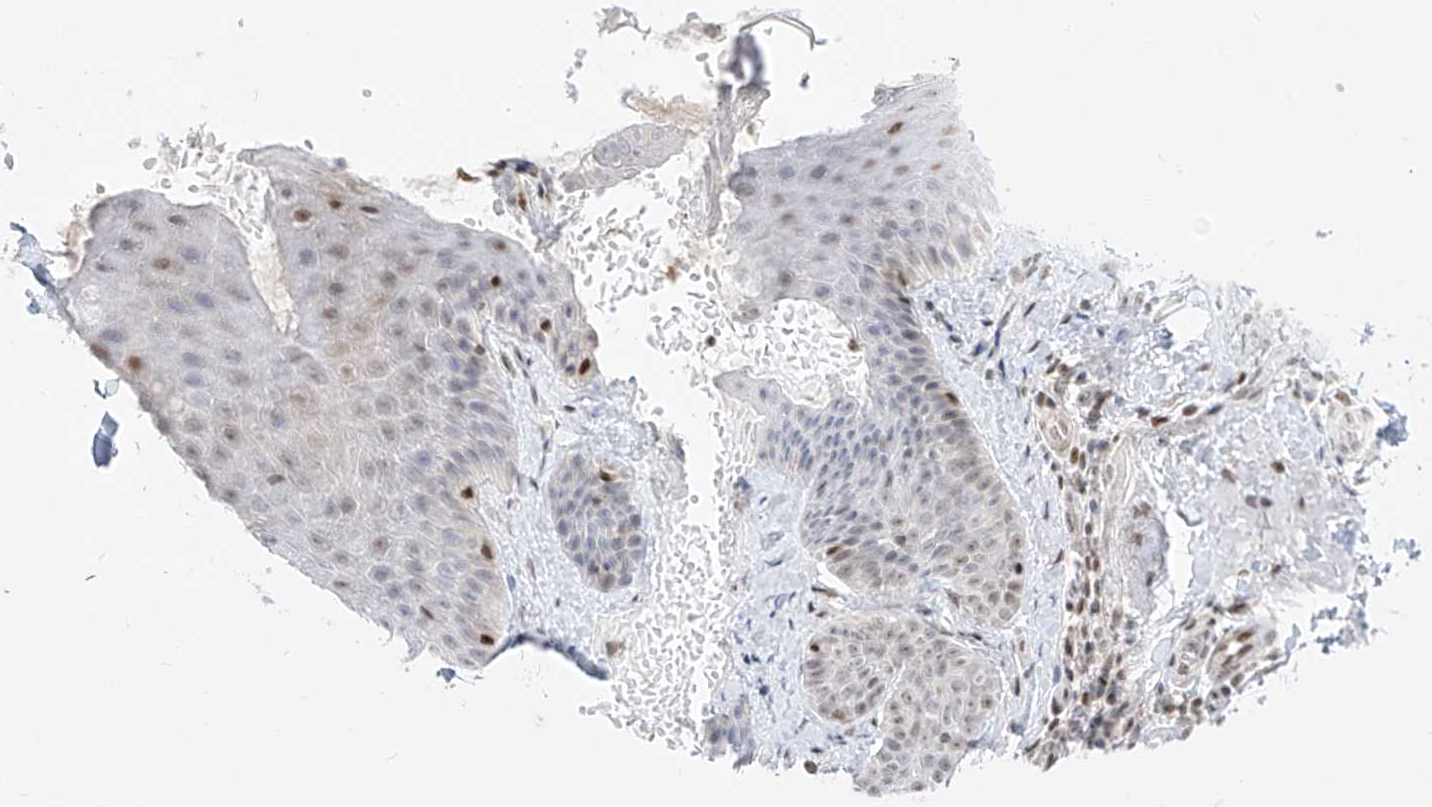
{"staining": {"intensity": "weak", "quantity": "25%-75%", "location": "nuclear"}, "tissue": "skin", "cell_type": "Fibroblasts", "image_type": "normal", "snomed": [{"axis": "morphology", "description": "Normal tissue, NOS"}, {"axis": "topography", "description": "Skin"}], "caption": "This image demonstrates immunohistochemistry (IHC) staining of normal skin, with low weak nuclear staining in about 25%-75% of fibroblasts.", "gene": "ZNF512", "patient": {"sex": "male", "age": 57}}